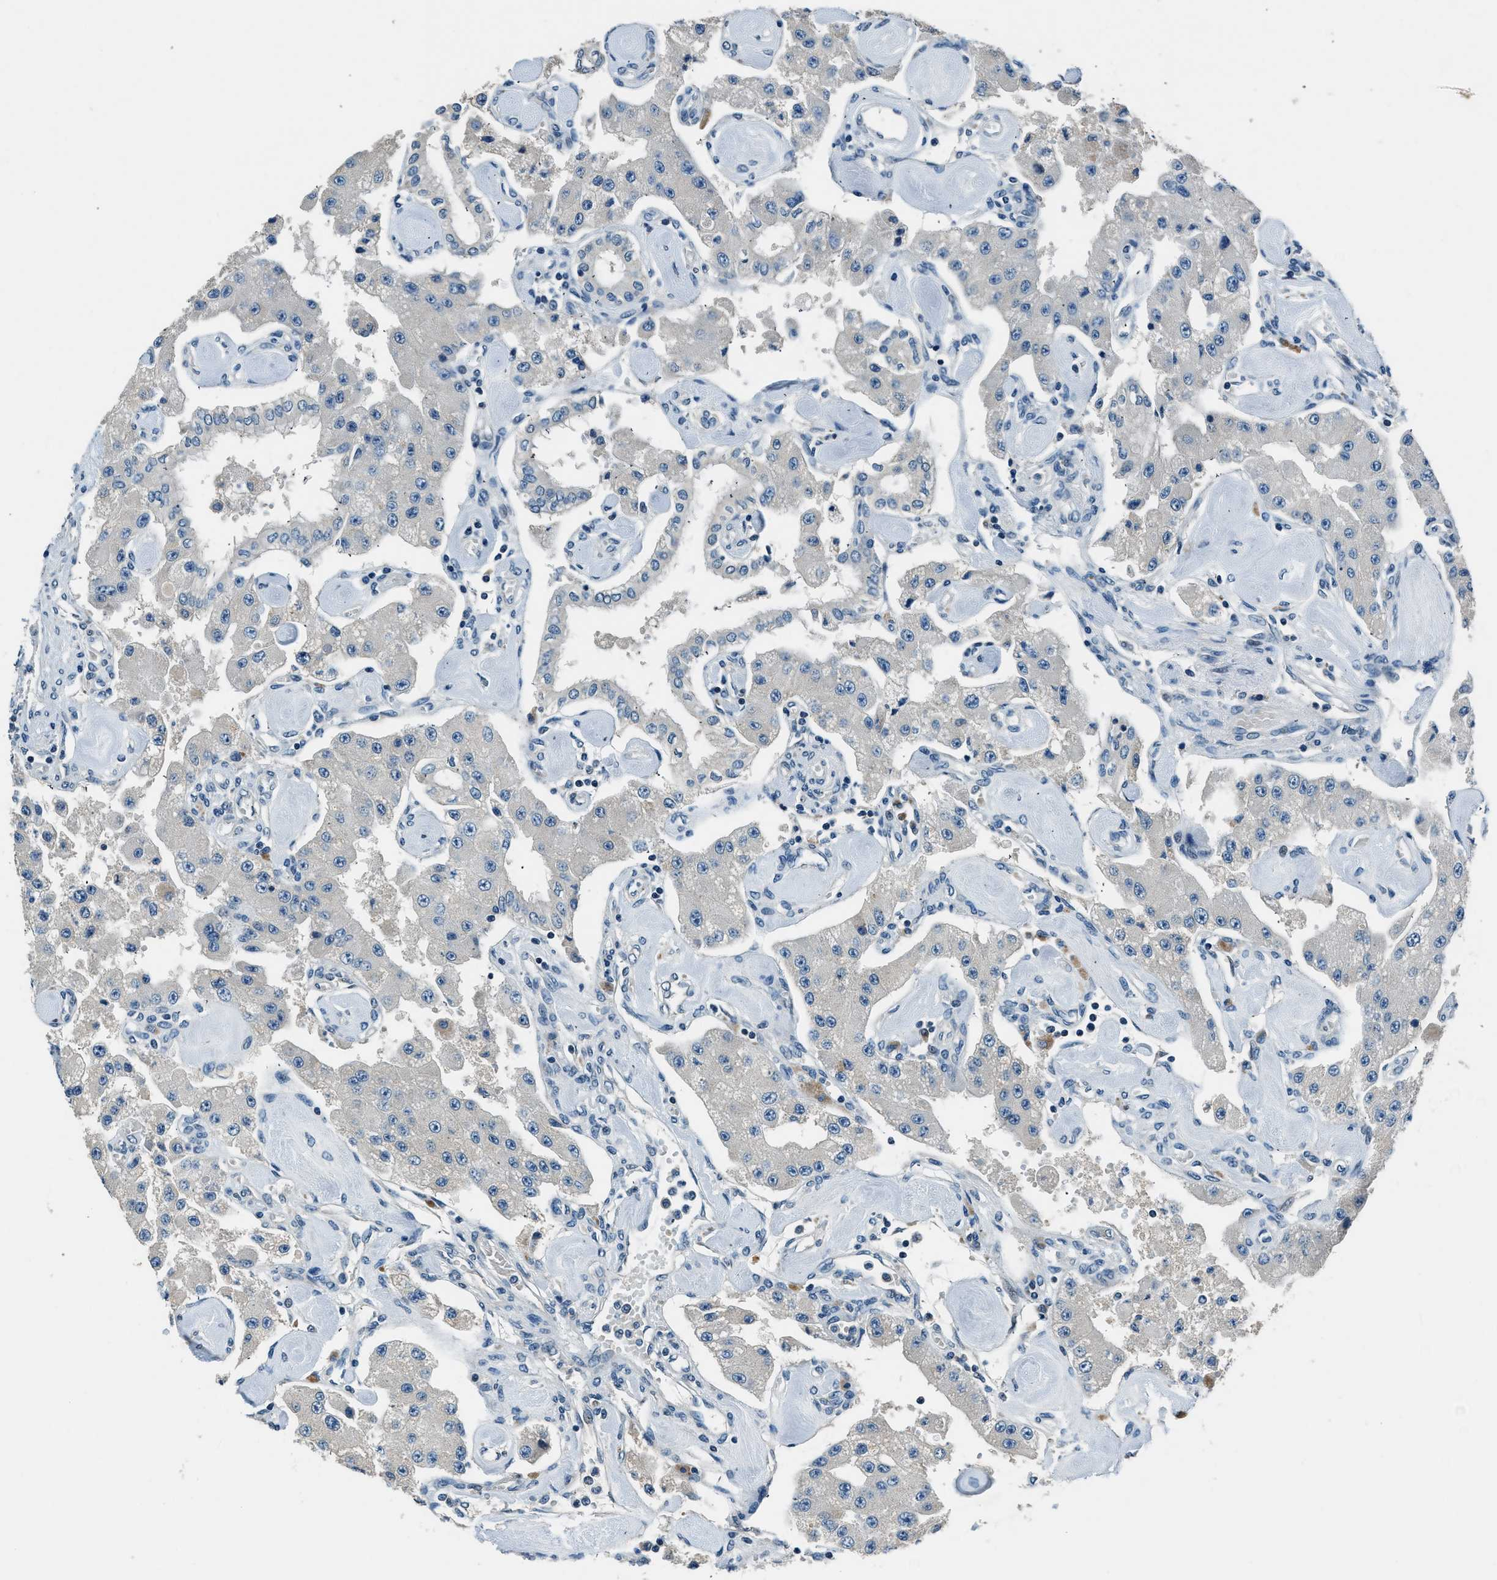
{"staining": {"intensity": "weak", "quantity": "<25%", "location": "cytoplasmic/membranous"}, "tissue": "carcinoid", "cell_type": "Tumor cells", "image_type": "cancer", "snomed": [{"axis": "morphology", "description": "Carcinoid, malignant, NOS"}, {"axis": "topography", "description": "Pancreas"}], "caption": "Immunohistochemical staining of carcinoid (malignant) exhibits no significant staining in tumor cells.", "gene": "NME8", "patient": {"sex": "male", "age": 41}}